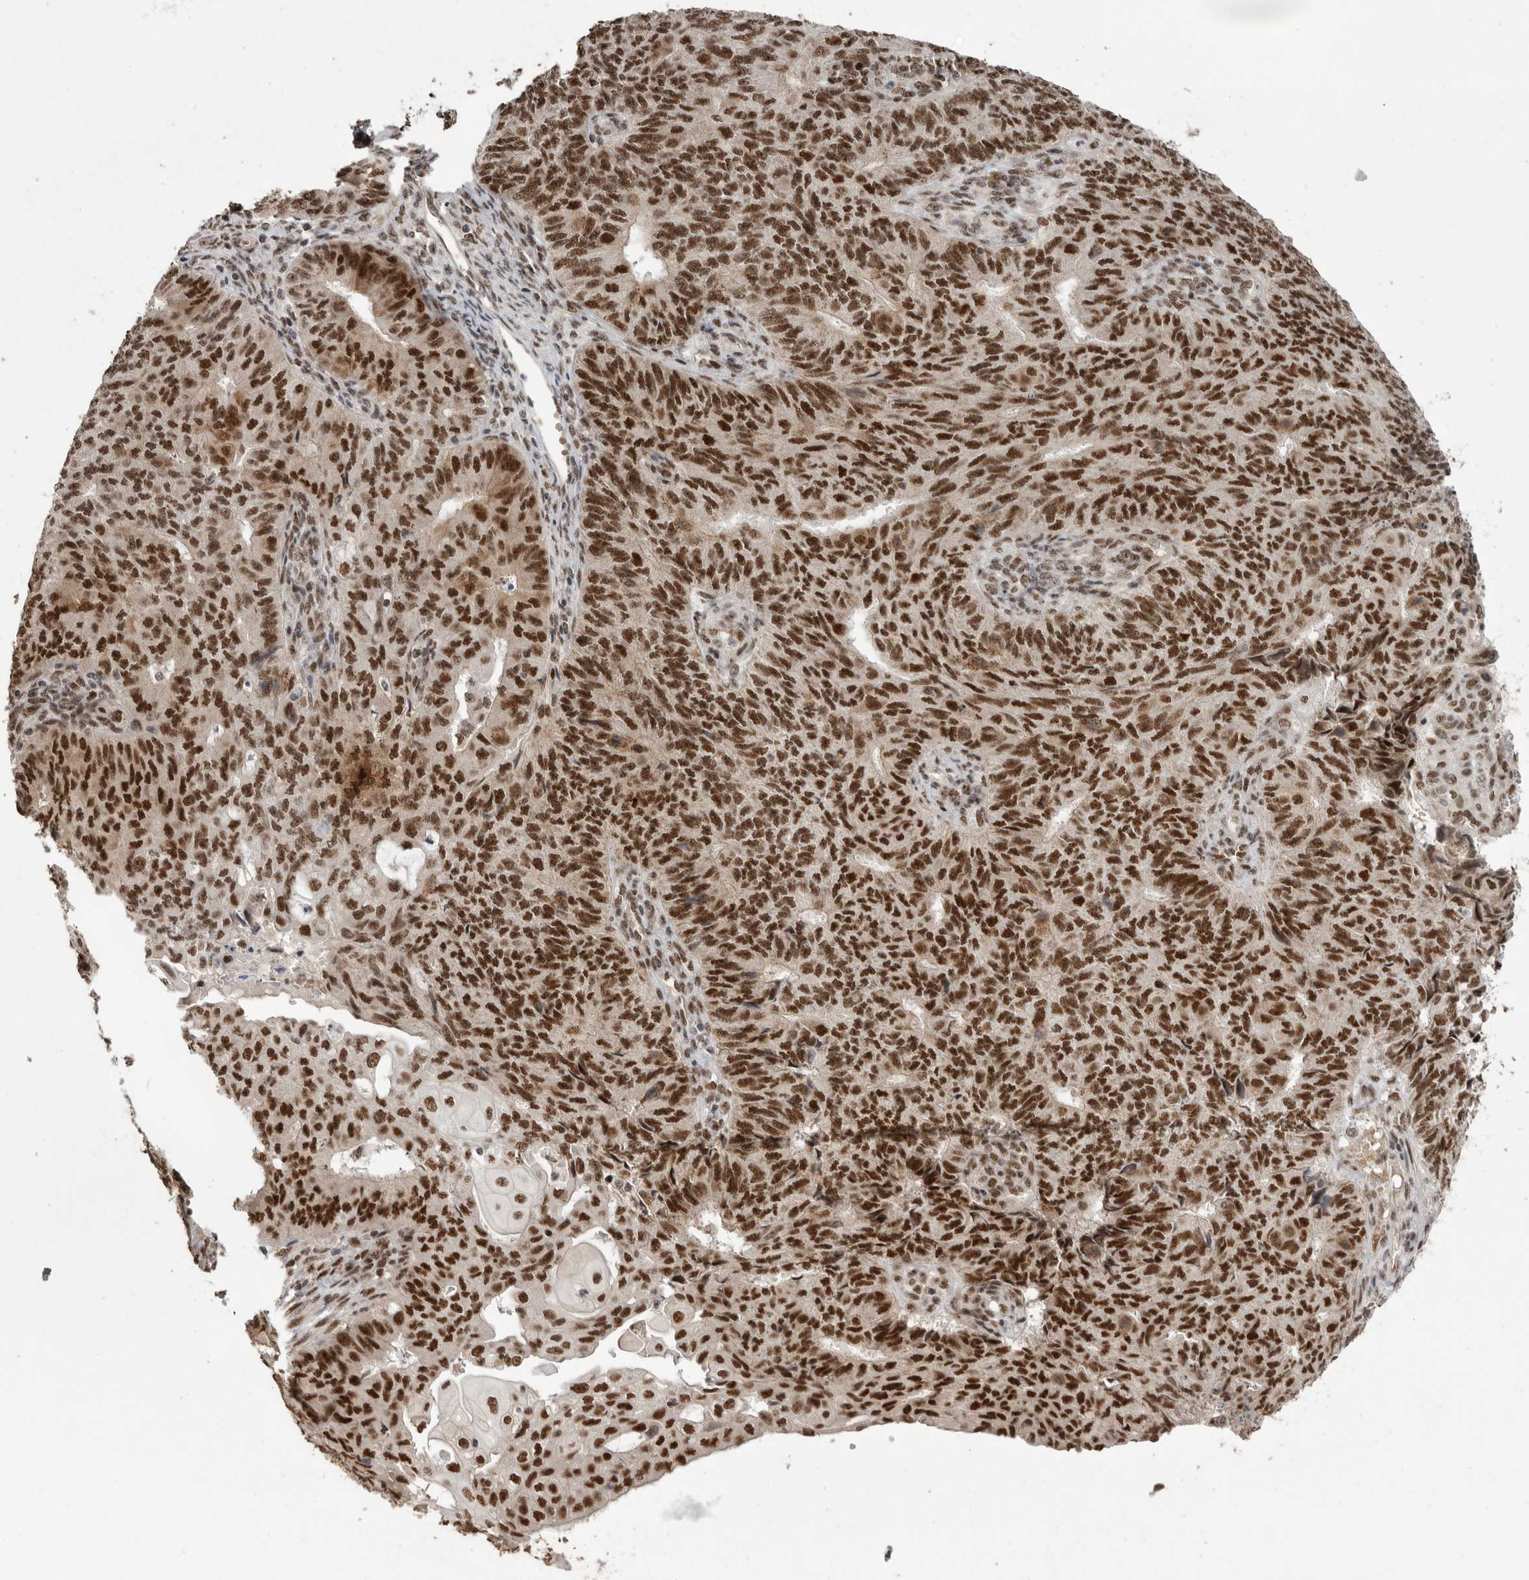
{"staining": {"intensity": "strong", "quantity": ">75%", "location": "nuclear"}, "tissue": "endometrial cancer", "cell_type": "Tumor cells", "image_type": "cancer", "snomed": [{"axis": "morphology", "description": "Adenocarcinoma, NOS"}, {"axis": "topography", "description": "Endometrium"}], "caption": "Adenocarcinoma (endometrial) stained with a protein marker displays strong staining in tumor cells.", "gene": "PPP1R10", "patient": {"sex": "female", "age": 32}}